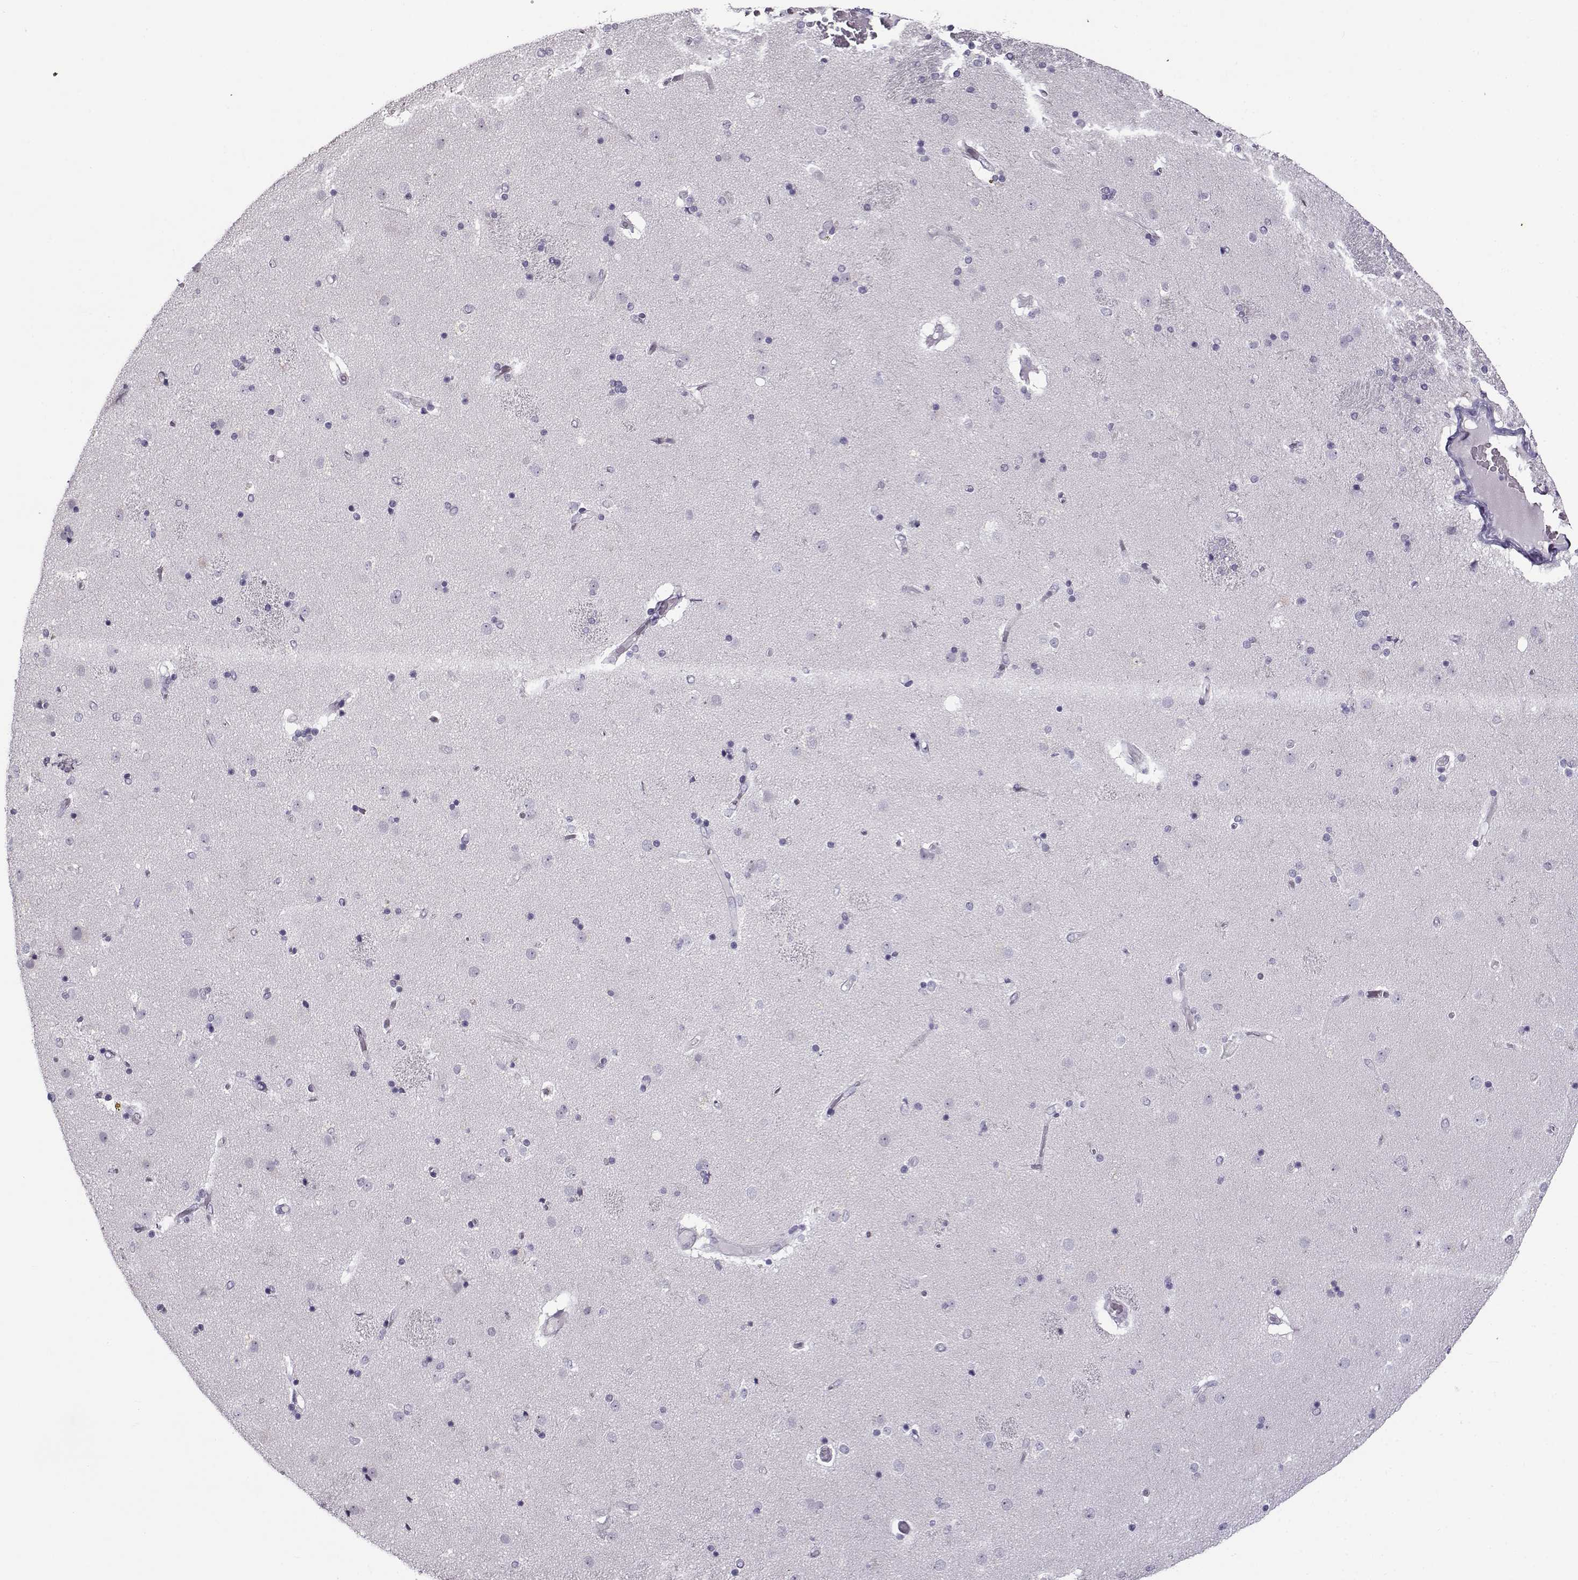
{"staining": {"intensity": "negative", "quantity": "none", "location": "none"}, "tissue": "caudate", "cell_type": "Glial cells", "image_type": "normal", "snomed": [{"axis": "morphology", "description": "Normal tissue, NOS"}, {"axis": "topography", "description": "Lateral ventricle wall"}], "caption": "Immunohistochemical staining of normal human caudate displays no significant positivity in glial cells. Nuclei are stained in blue.", "gene": "TEX55", "patient": {"sex": "female", "age": 71}}